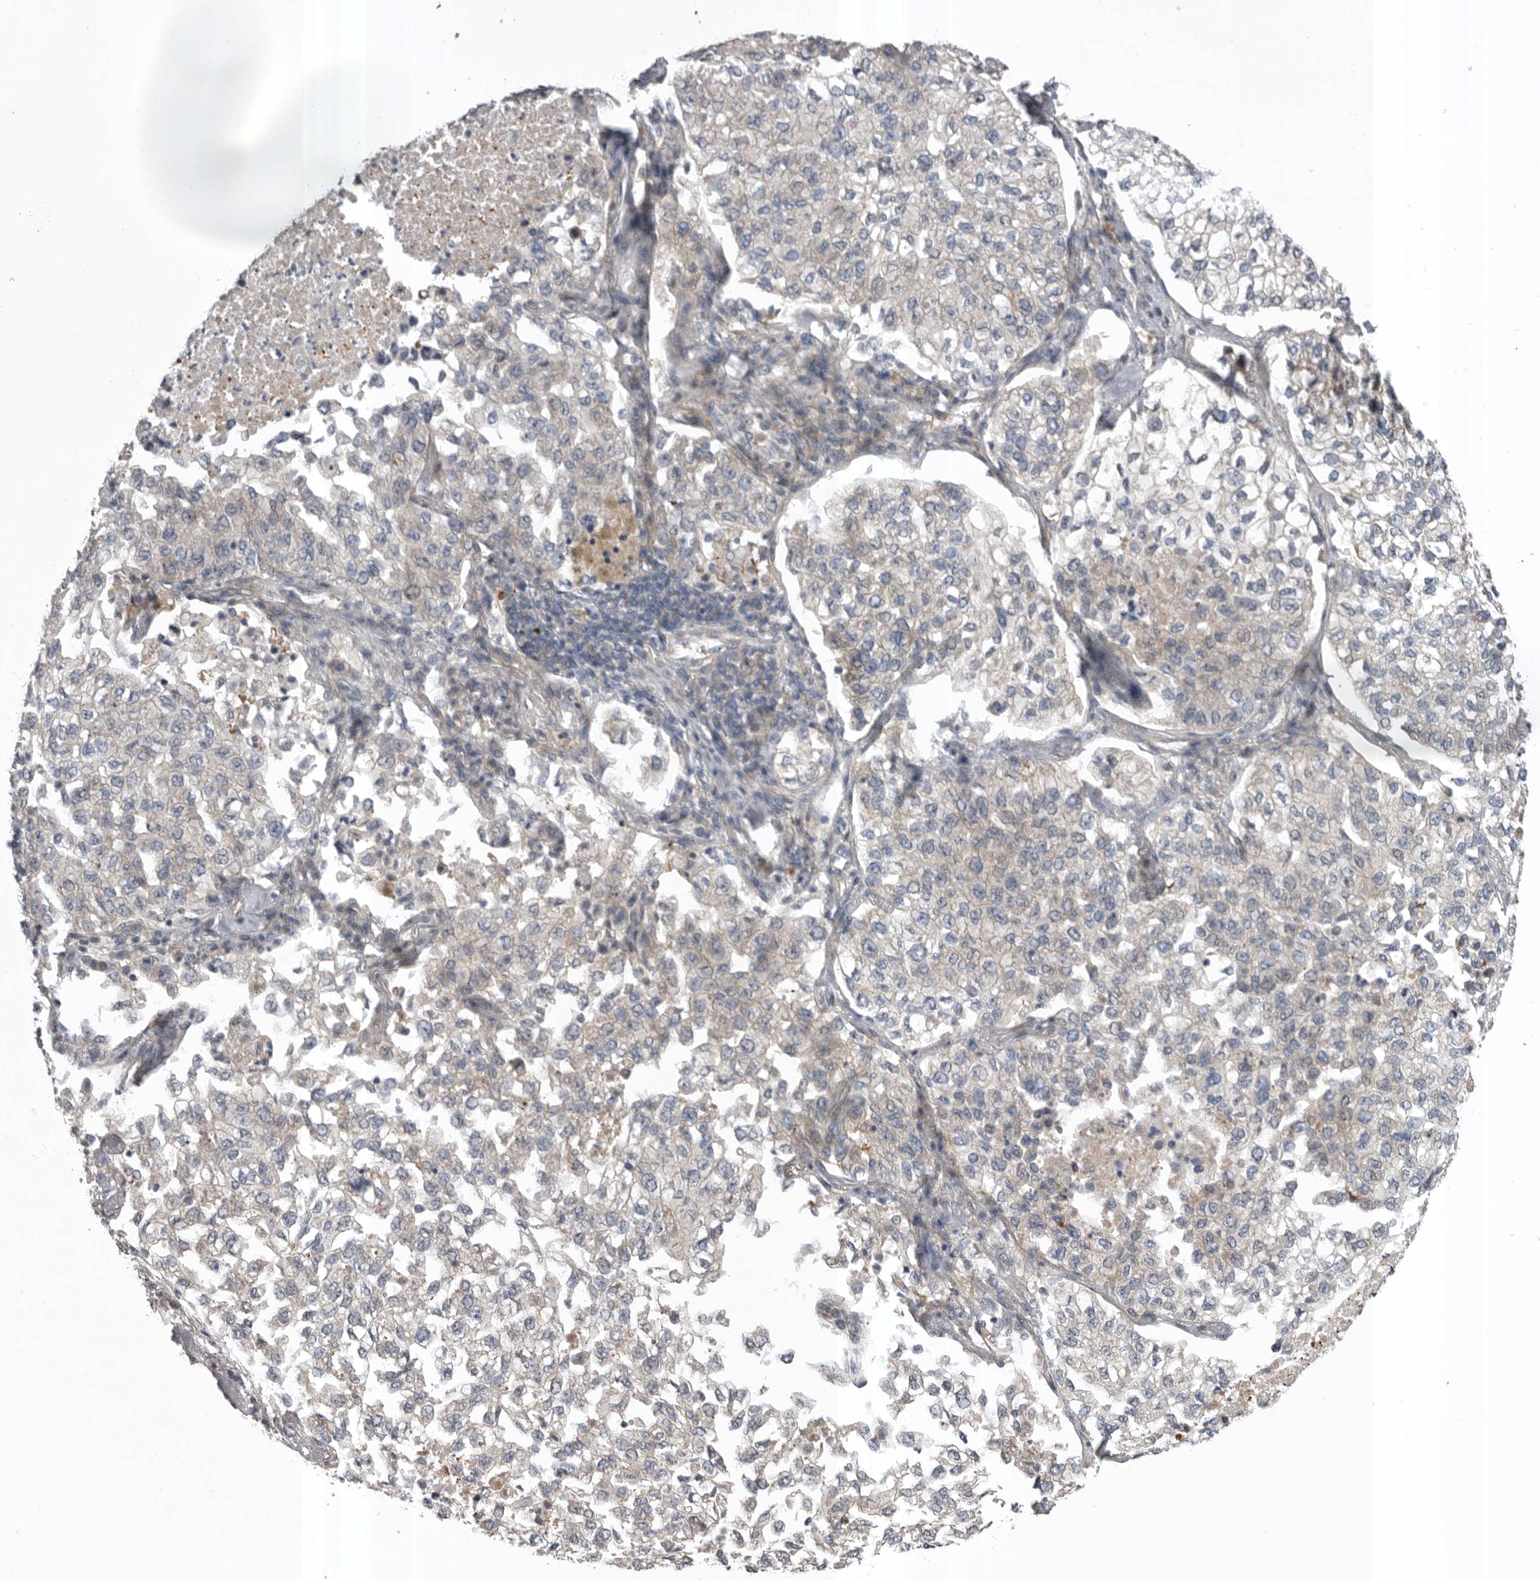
{"staining": {"intensity": "weak", "quantity": "25%-75%", "location": "cytoplasmic/membranous"}, "tissue": "lung cancer", "cell_type": "Tumor cells", "image_type": "cancer", "snomed": [{"axis": "morphology", "description": "Adenocarcinoma, NOS"}, {"axis": "topography", "description": "Lung"}], "caption": "A micrograph showing weak cytoplasmic/membranous expression in approximately 25%-75% of tumor cells in adenocarcinoma (lung), as visualized by brown immunohistochemical staining.", "gene": "RAB3GAP2", "patient": {"sex": "male", "age": 63}}